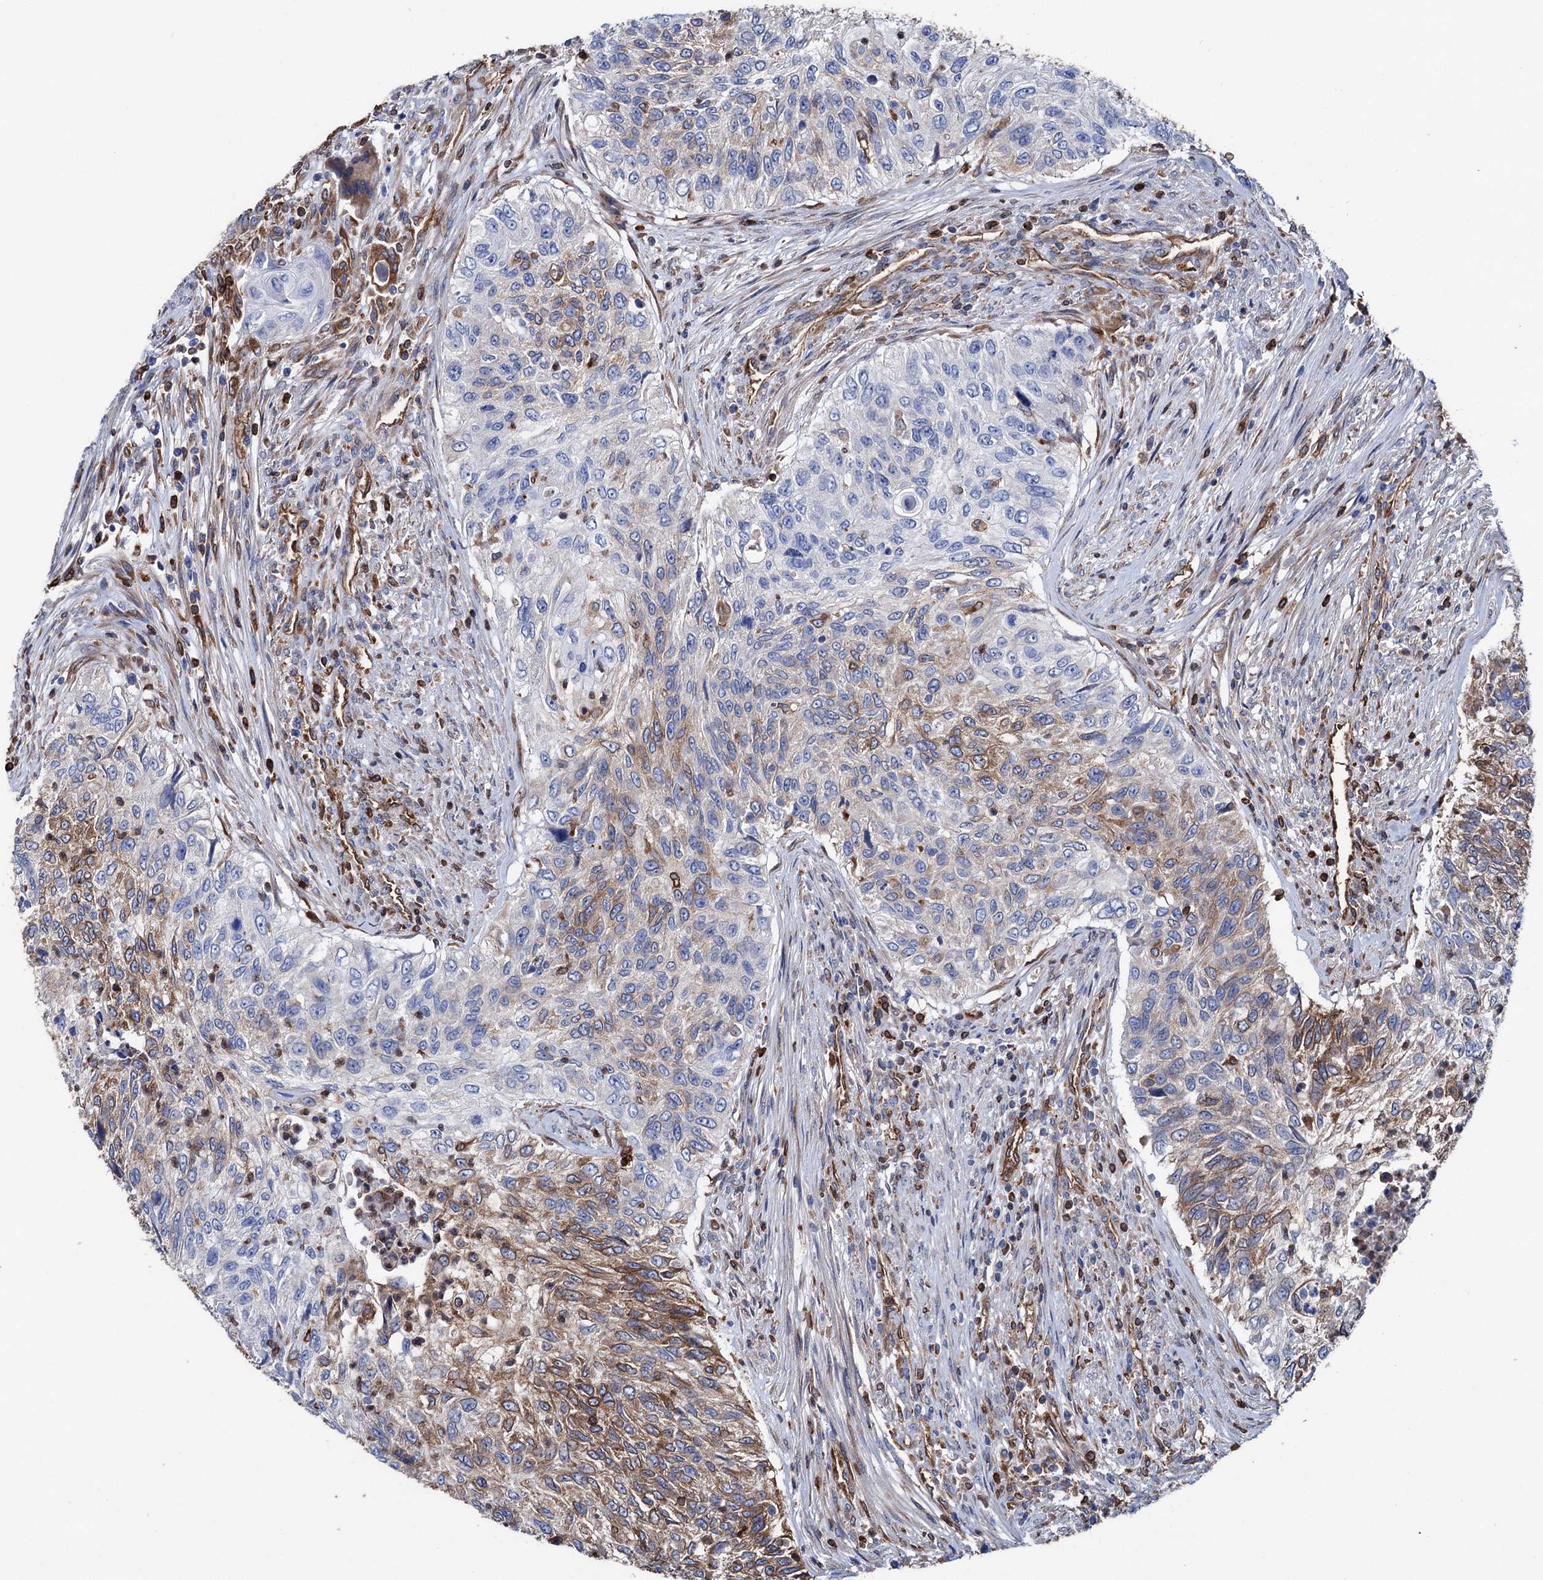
{"staining": {"intensity": "moderate", "quantity": "<25%", "location": "cytoplasmic/membranous"}, "tissue": "urothelial cancer", "cell_type": "Tumor cells", "image_type": "cancer", "snomed": [{"axis": "morphology", "description": "Urothelial carcinoma, High grade"}, {"axis": "topography", "description": "Urinary bladder"}], "caption": "Moderate cytoplasmic/membranous positivity is appreciated in approximately <25% of tumor cells in high-grade urothelial carcinoma. Ihc stains the protein in brown and the nuclei are stained blue.", "gene": "STING1", "patient": {"sex": "female", "age": 60}}